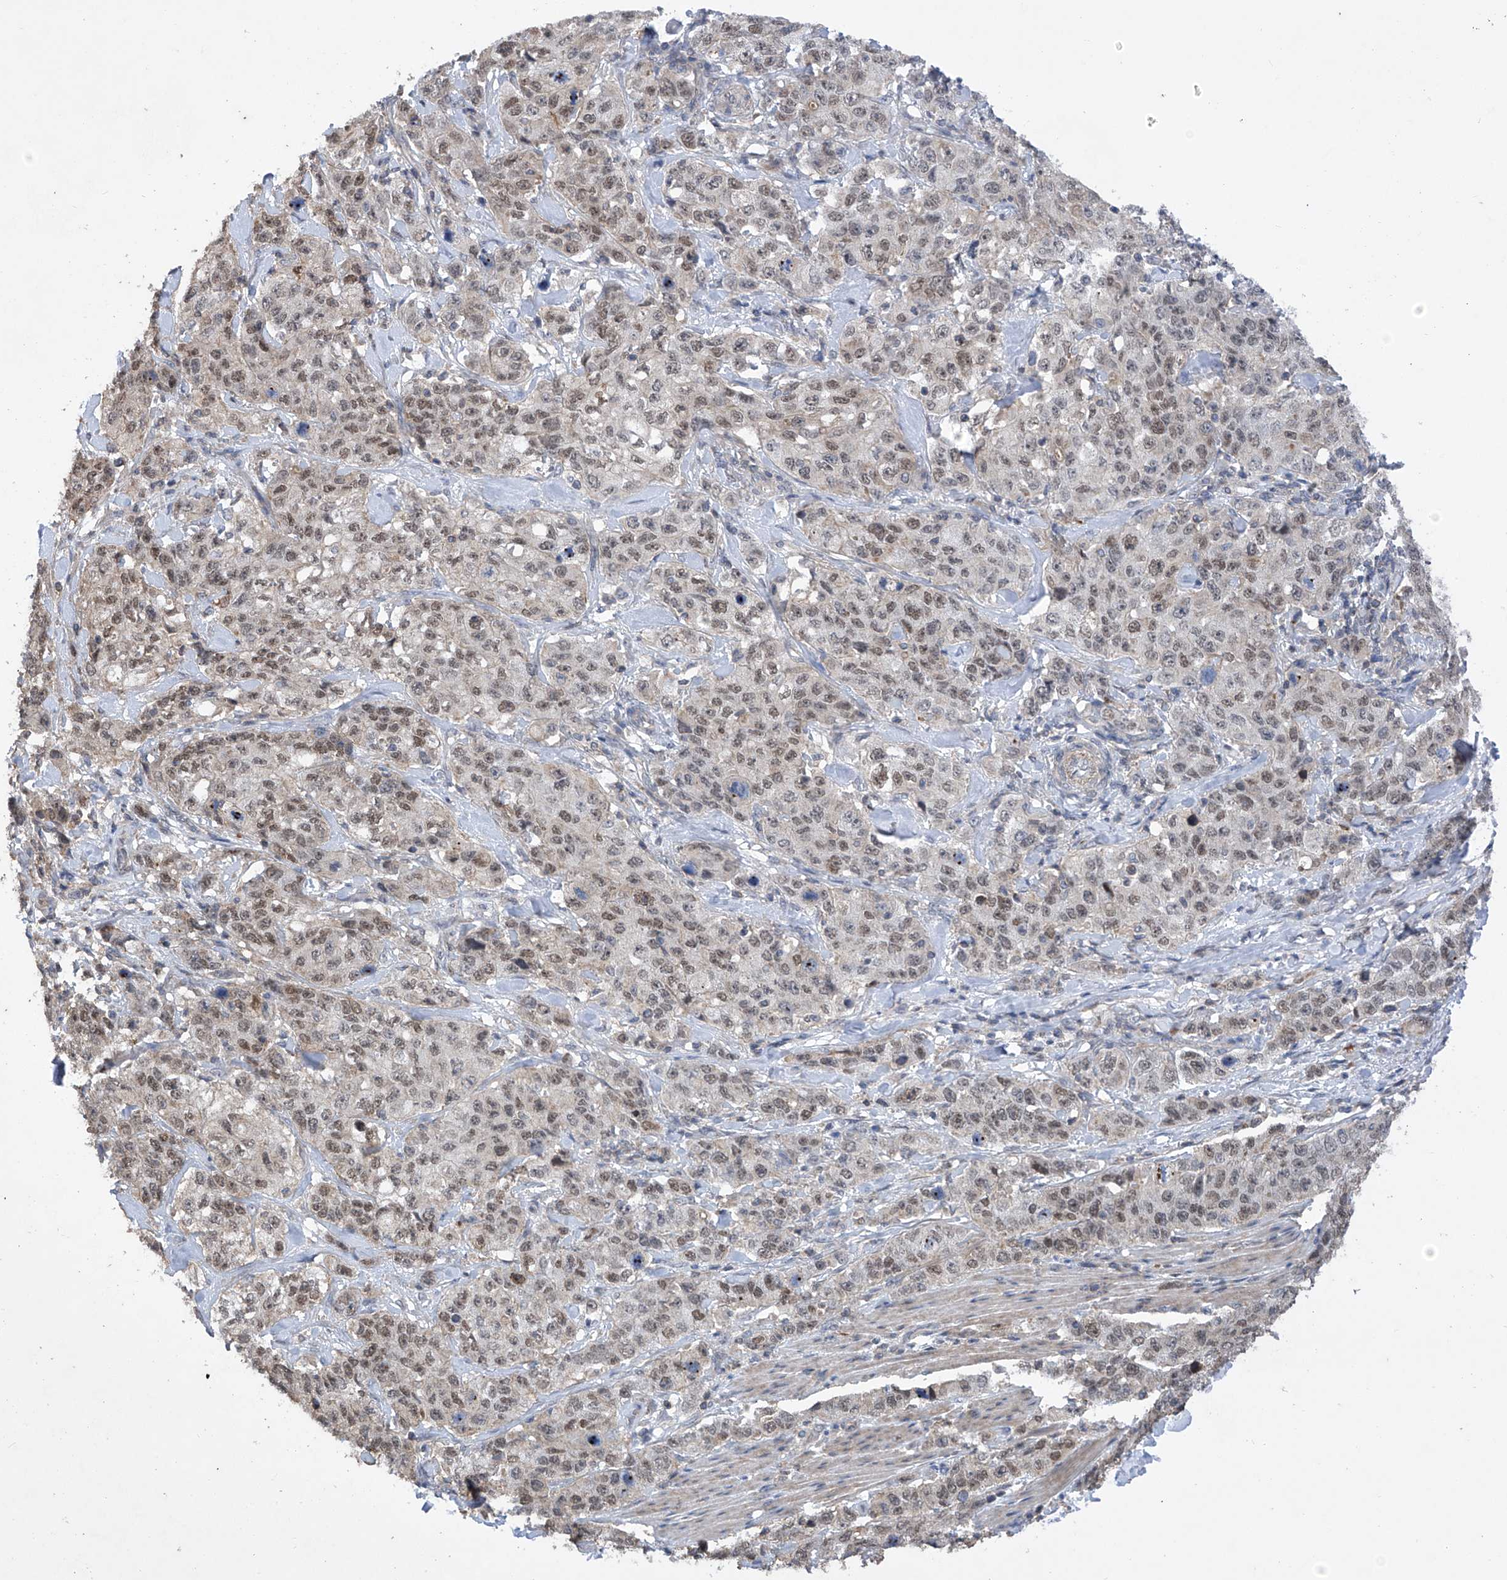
{"staining": {"intensity": "moderate", "quantity": ">75%", "location": "nuclear"}, "tissue": "stomach cancer", "cell_type": "Tumor cells", "image_type": "cancer", "snomed": [{"axis": "morphology", "description": "Adenocarcinoma, NOS"}, {"axis": "topography", "description": "Stomach"}], "caption": "Moderate nuclear positivity is identified in about >75% of tumor cells in adenocarcinoma (stomach). Using DAB (brown) and hematoxylin (blue) stains, captured at high magnification using brightfield microscopy.", "gene": "KIFC2", "patient": {"sex": "male", "age": 48}}